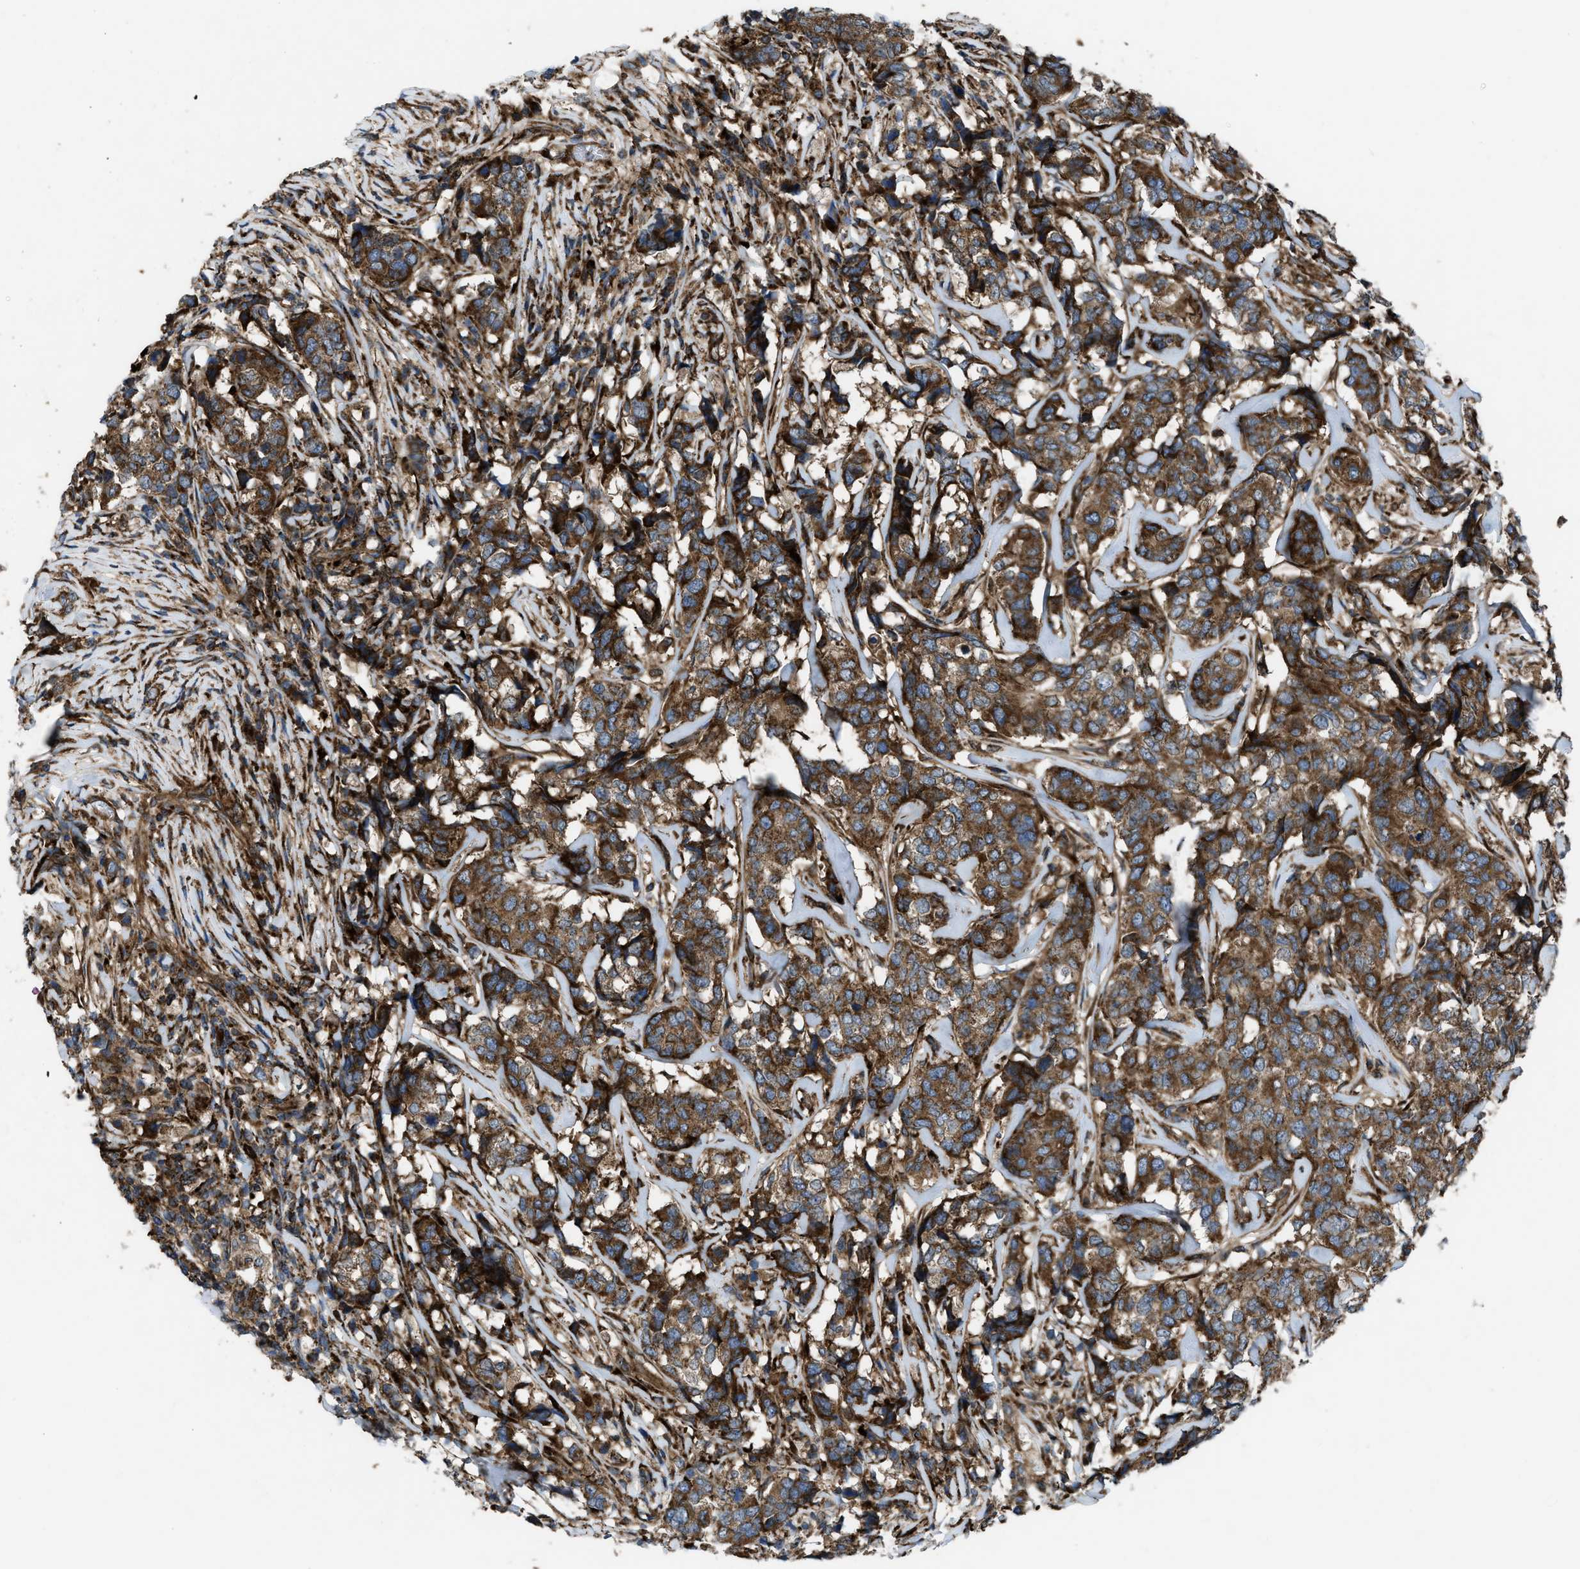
{"staining": {"intensity": "strong", "quantity": ">75%", "location": "cytoplasmic/membranous"}, "tissue": "breast cancer", "cell_type": "Tumor cells", "image_type": "cancer", "snomed": [{"axis": "morphology", "description": "Lobular carcinoma"}, {"axis": "topography", "description": "Breast"}], "caption": "Human lobular carcinoma (breast) stained with a protein marker demonstrates strong staining in tumor cells.", "gene": "PER3", "patient": {"sex": "female", "age": 59}}